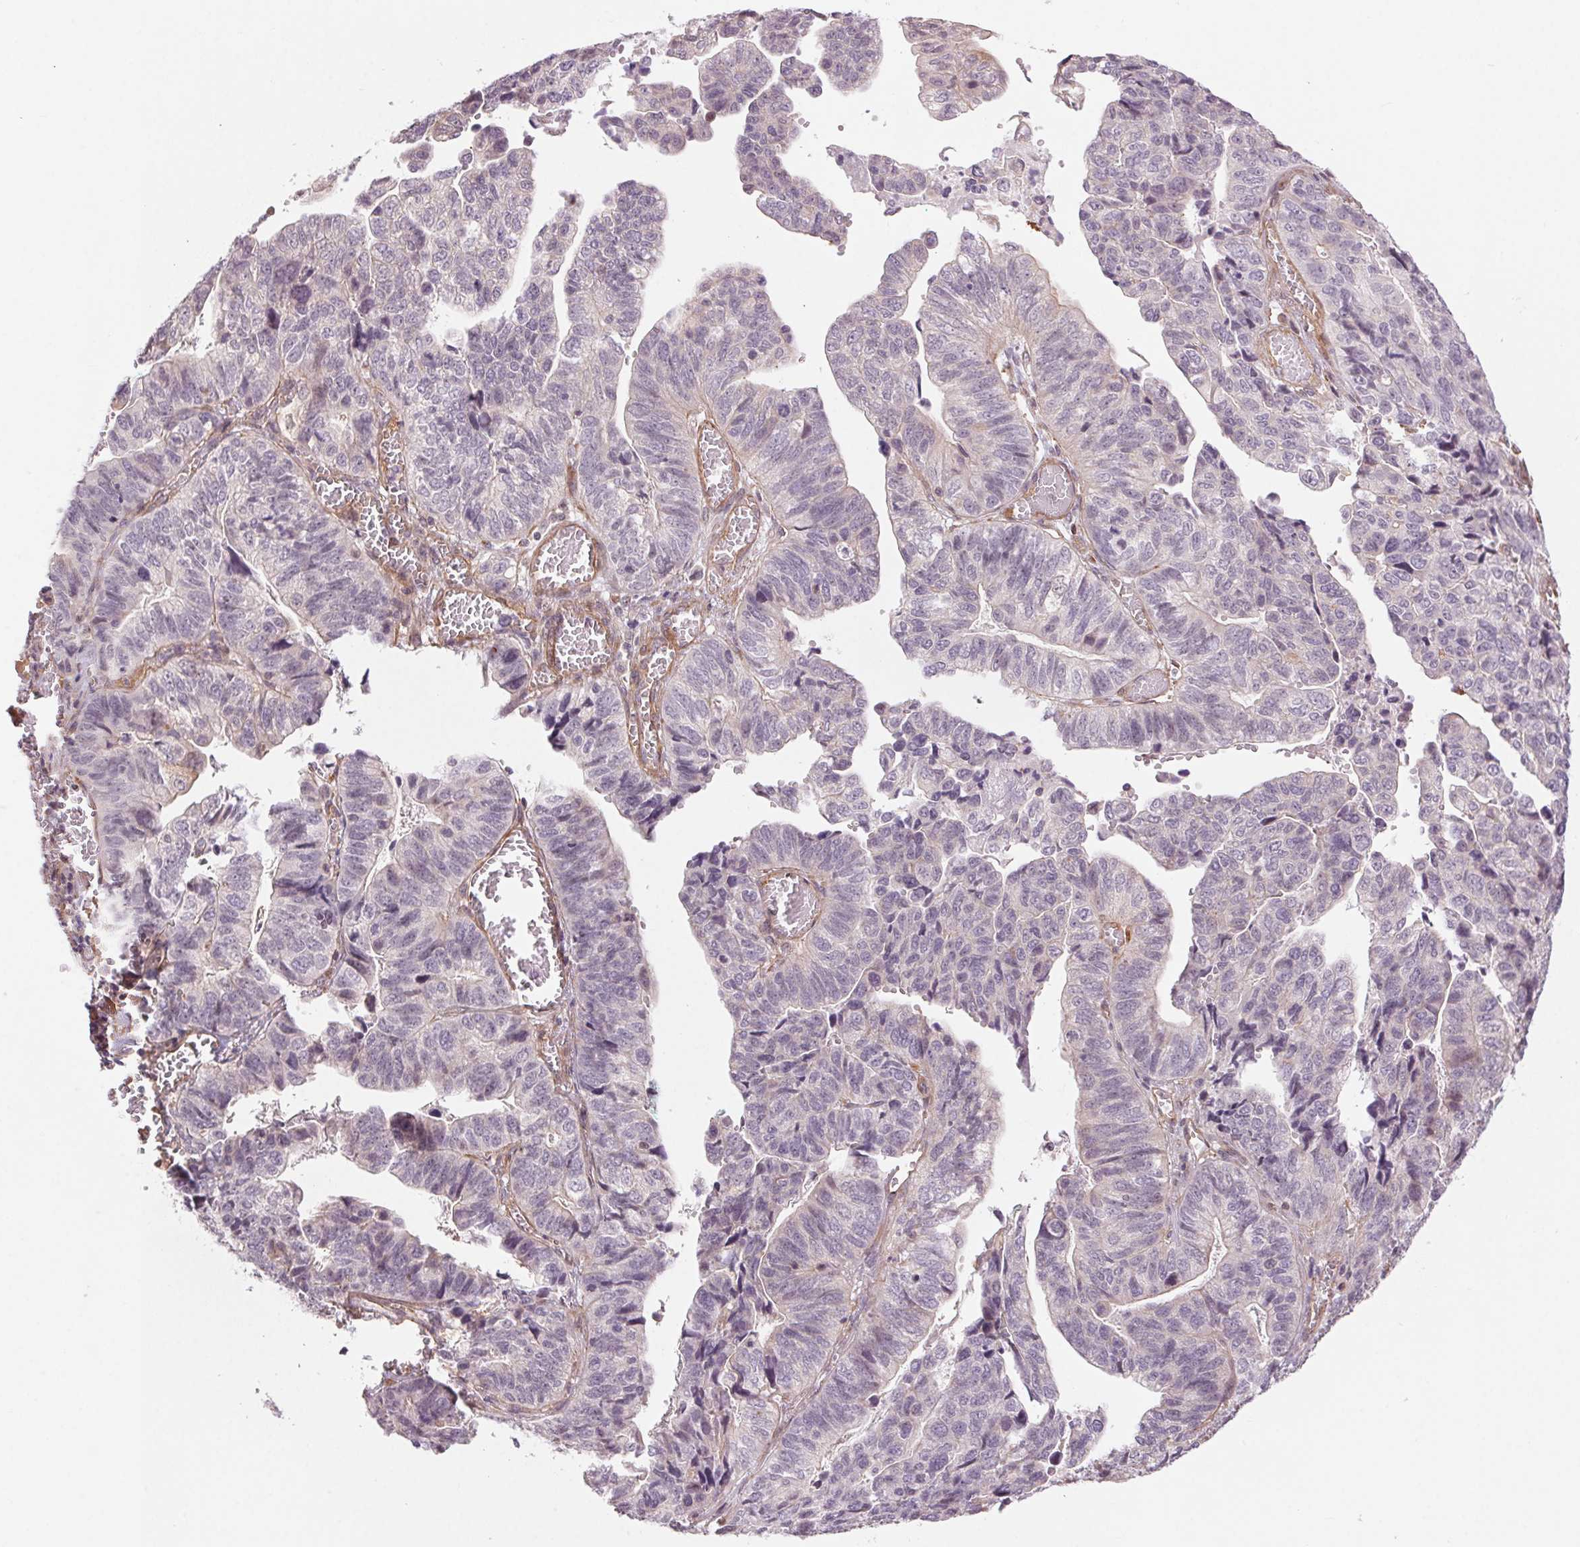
{"staining": {"intensity": "negative", "quantity": "none", "location": "none"}, "tissue": "stomach cancer", "cell_type": "Tumor cells", "image_type": "cancer", "snomed": [{"axis": "morphology", "description": "Adenocarcinoma, NOS"}, {"axis": "topography", "description": "Stomach, upper"}], "caption": "The immunohistochemistry (IHC) histopathology image has no significant expression in tumor cells of stomach cancer tissue.", "gene": "CCSER1", "patient": {"sex": "female", "age": 67}}